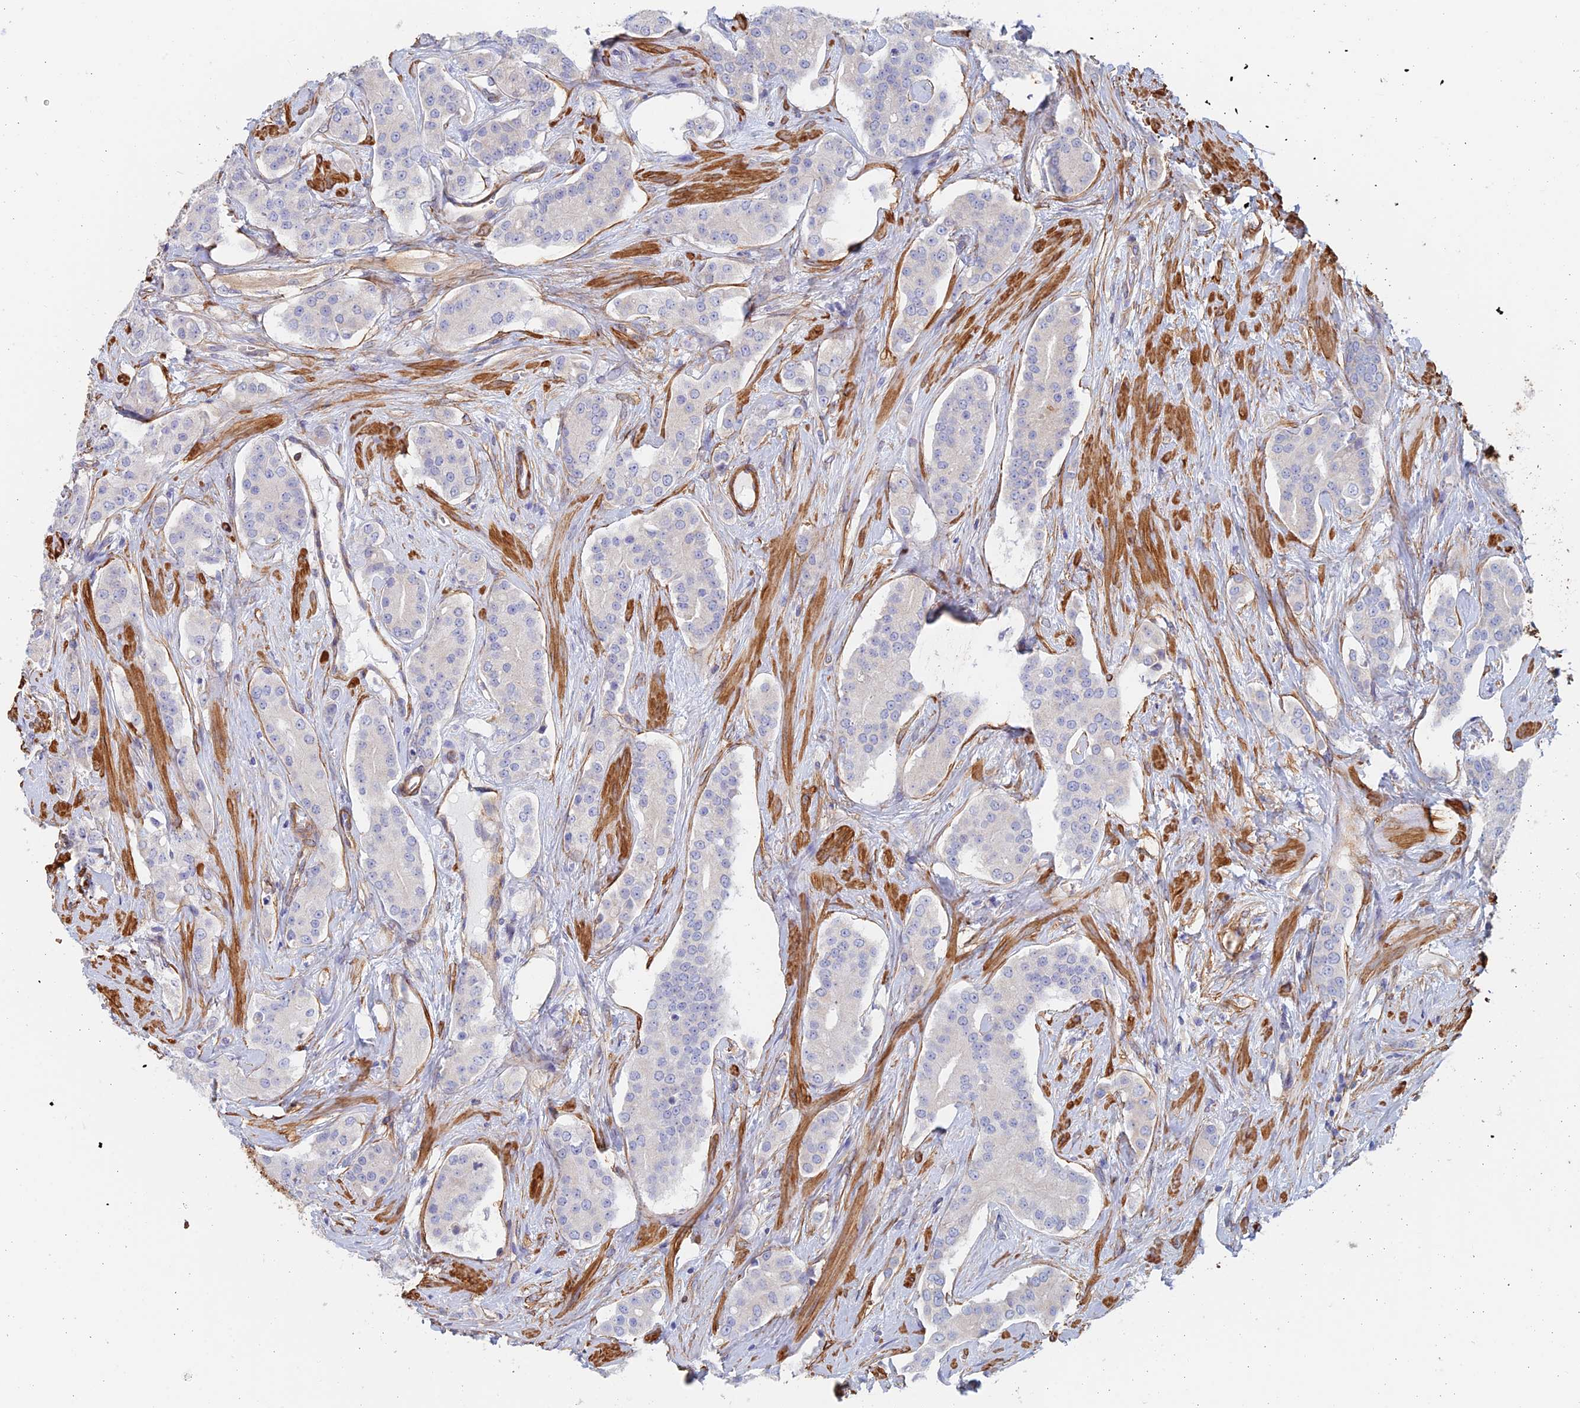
{"staining": {"intensity": "negative", "quantity": "none", "location": "none"}, "tissue": "prostate cancer", "cell_type": "Tumor cells", "image_type": "cancer", "snomed": [{"axis": "morphology", "description": "Adenocarcinoma, High grade"}, {"axis": "topography", "description": "Prostate"}], "caption": "The histopathology image demonstrates no staining of tumor cells in high-grade adenocarcinoma (prostate).", "gene": "PAK4", "patient": {"sex": "male", "age": 71}}